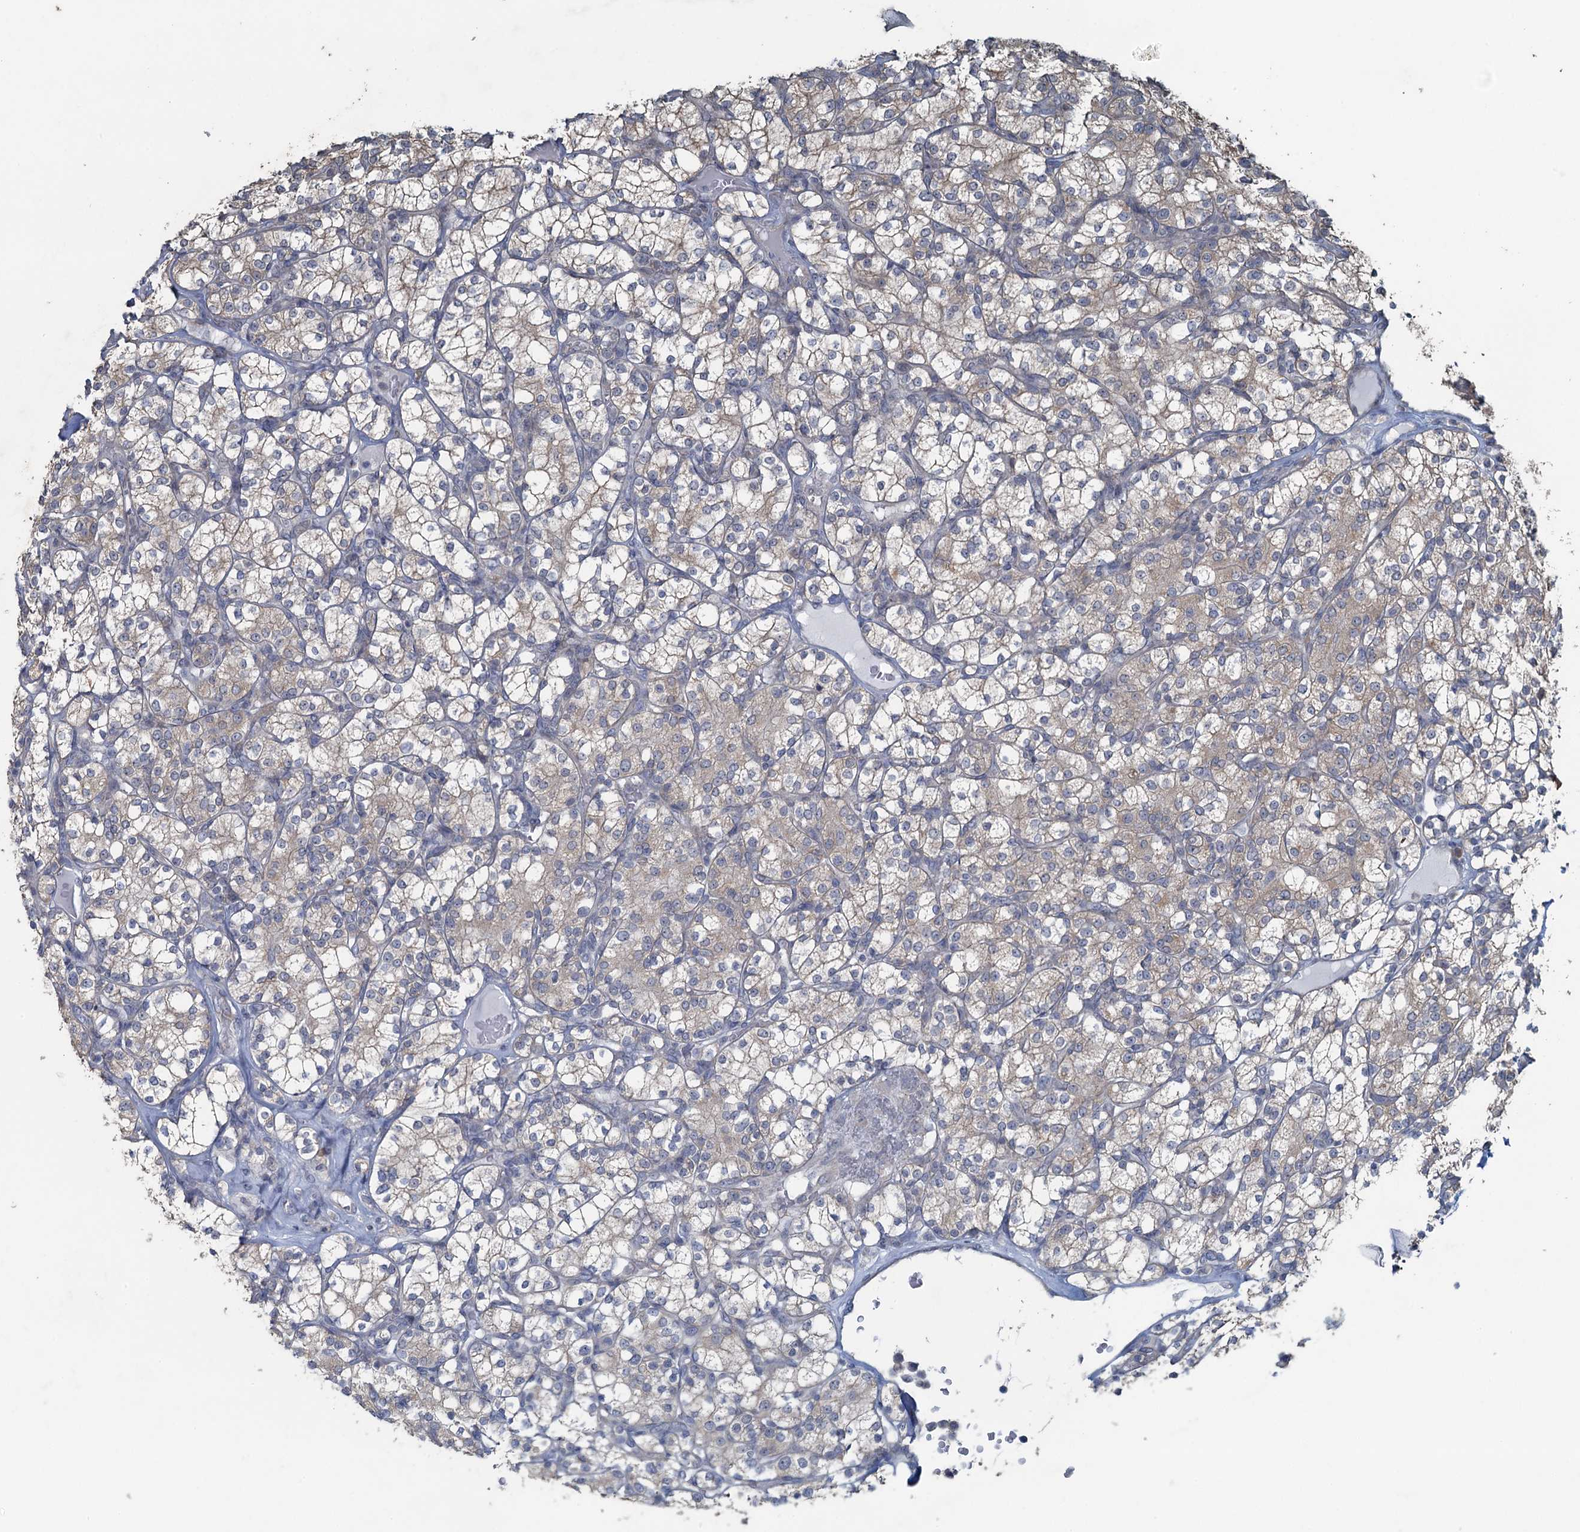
{"staining": {"intensity": "weak", "quantity": "<25%", "location": "cytoplasmic/membranous"}, "tissue": "renal cancer", "cell_type": "Tumor cells", "image_type": "cancer", "snomed": [{"axis": "morphology", "description": "Adenocarcinoma, NOS"}, {"axis": "topography", "description": "Kidney"}], "caption": "This is a image of immunohistochemistry (IHC) staining of adenocarcinoma (renal), which shows no positivity in tumor cells.", "gene": "TEX35", "patient": {"sex": "male", "age": 77}}